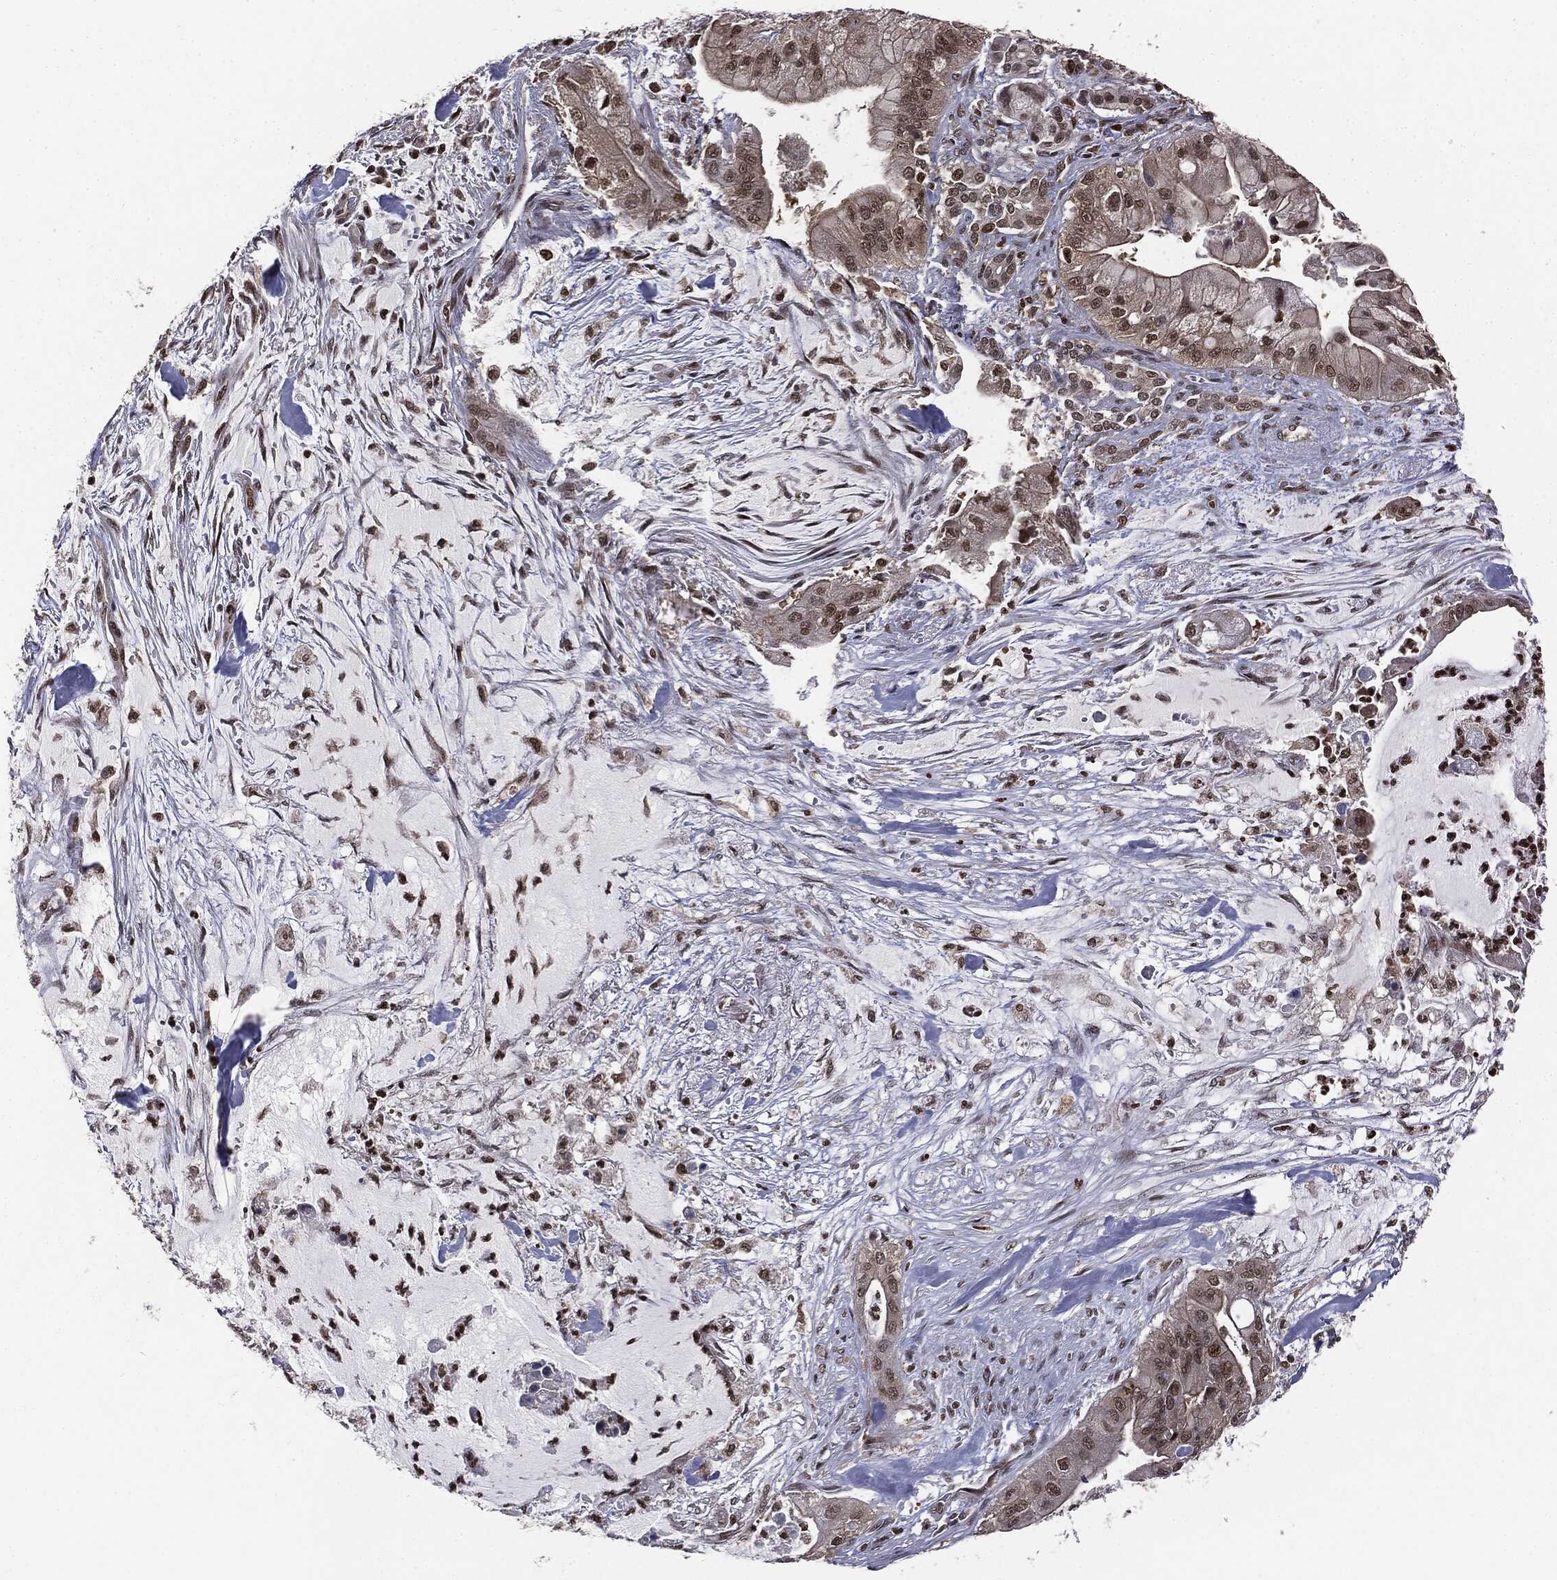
{"staining": {"intensity": "moderate", "quantity": "<25%", "location": "cytoplasmic/membranous,nuclear"}, "tissue": "pancreatic cancer", "cell_type": "Tumor cells", "image_type": "cancer", "snomed": [{"axis": "morphology", "description": "Normal tissue, NOS"}, {"axis": "morphology", "description": "Inflammation, NOS"}, {"axis": "morphology", "description": "Adenocarcinoma, NOS"}, {"axis": "topography", "description": "Pancreas"}], "caption": "Pancreatic cancer tissue exhibits moderate cytoplasmic/membranous and nuclear staining in about <25% of tumor cells", "gene": "TBC1D22A", "patient": {"sex": "male", "age": 57}}